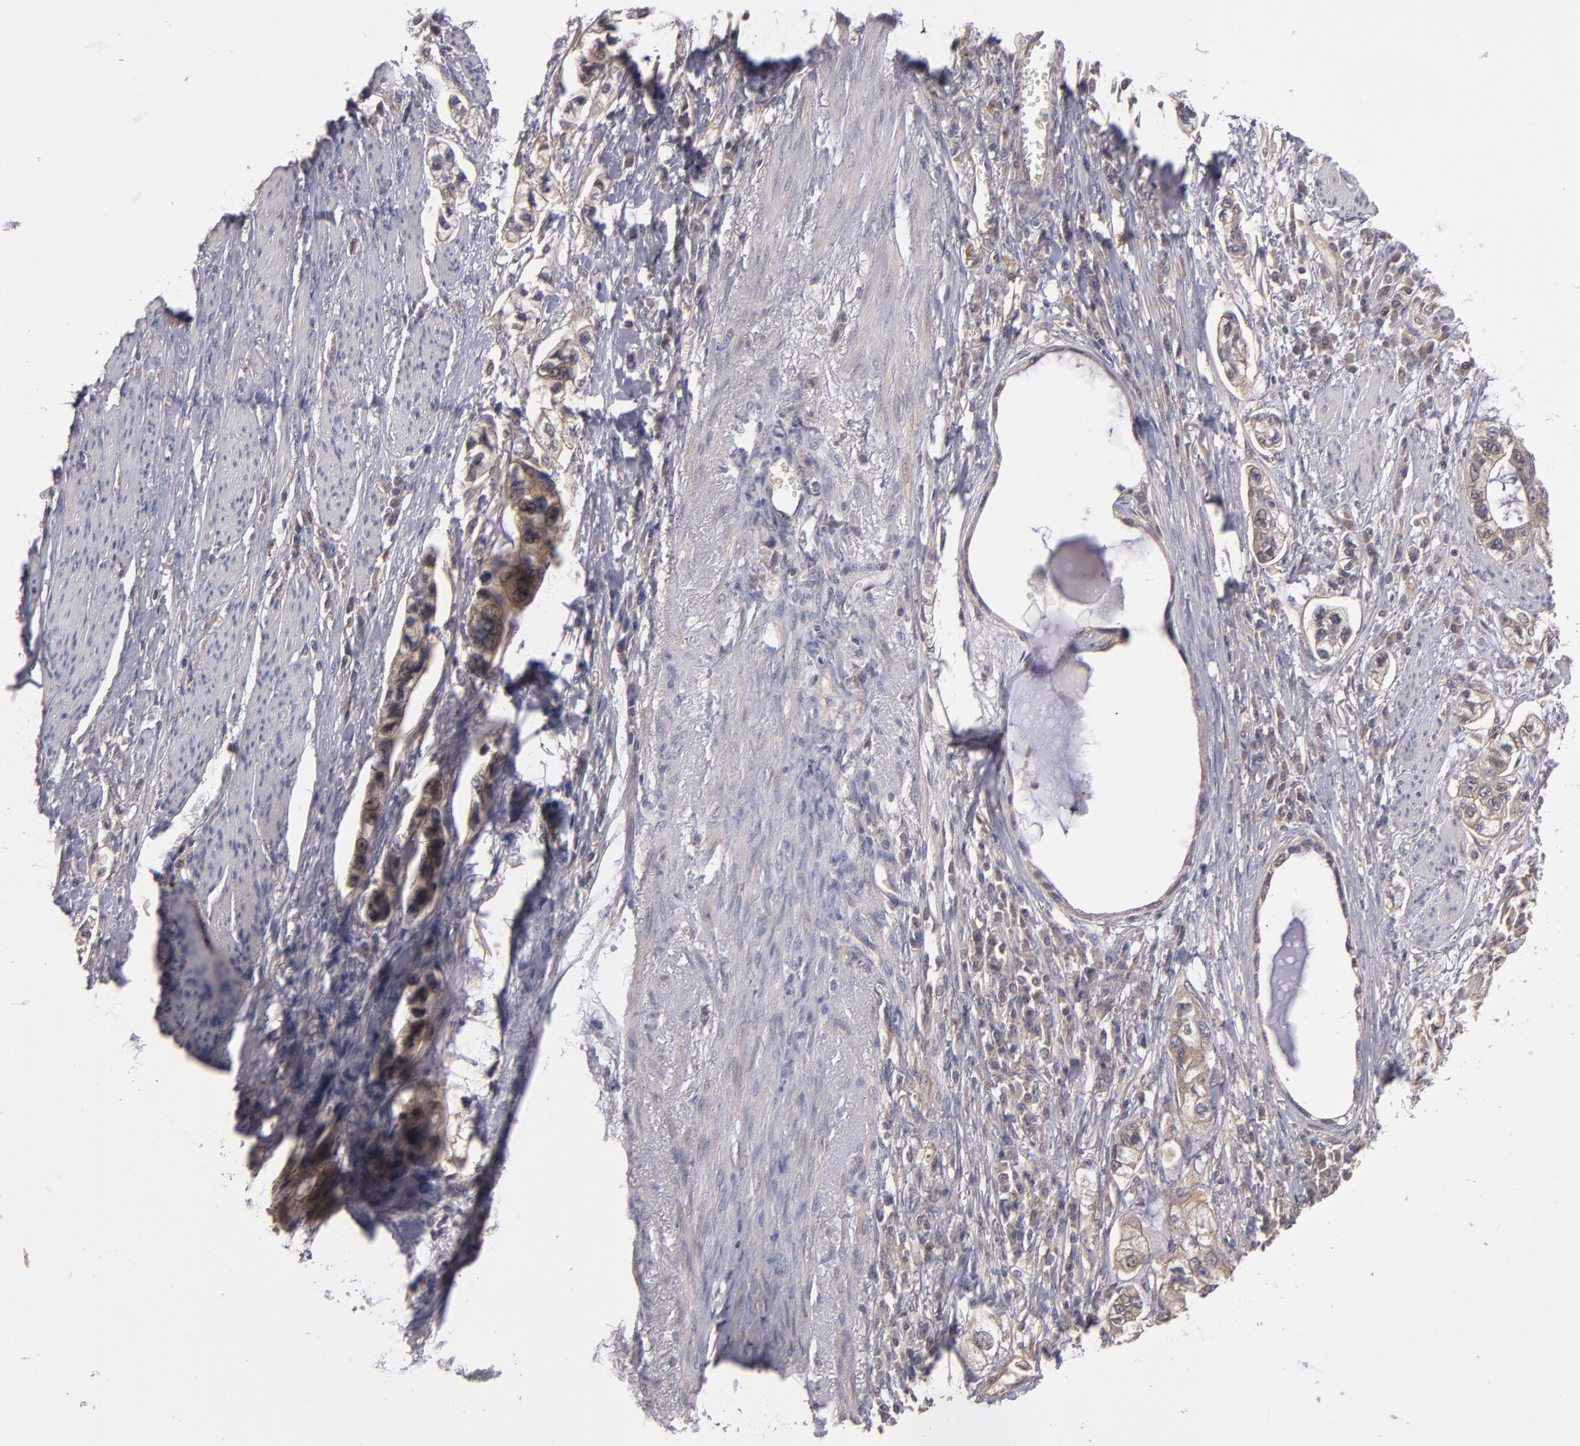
{"staining": {"intensity": "weak", "quantity": "25%-75%", "location": "cytoplasmic/membranous"}, "tissue": "stomach cancer", "cell_type": "Tumor cells", "image_type": "cancer", "snomed": [{"axis": "morphology", "description": "Adenocarcinoma, NOS"}, {"axis": "topography", "description": "Stomach, lower"}], "caption": "Weak cytoplasmic/membranous protein expression is appreciated in approximately 25%-75% of tumor cells in stomach adenocarcinoma. (brown staining indicates protein expression, while blue staining denotes nuclei).", "gene": "CTSO", "patient": {"sex": "female", "age": 93}}